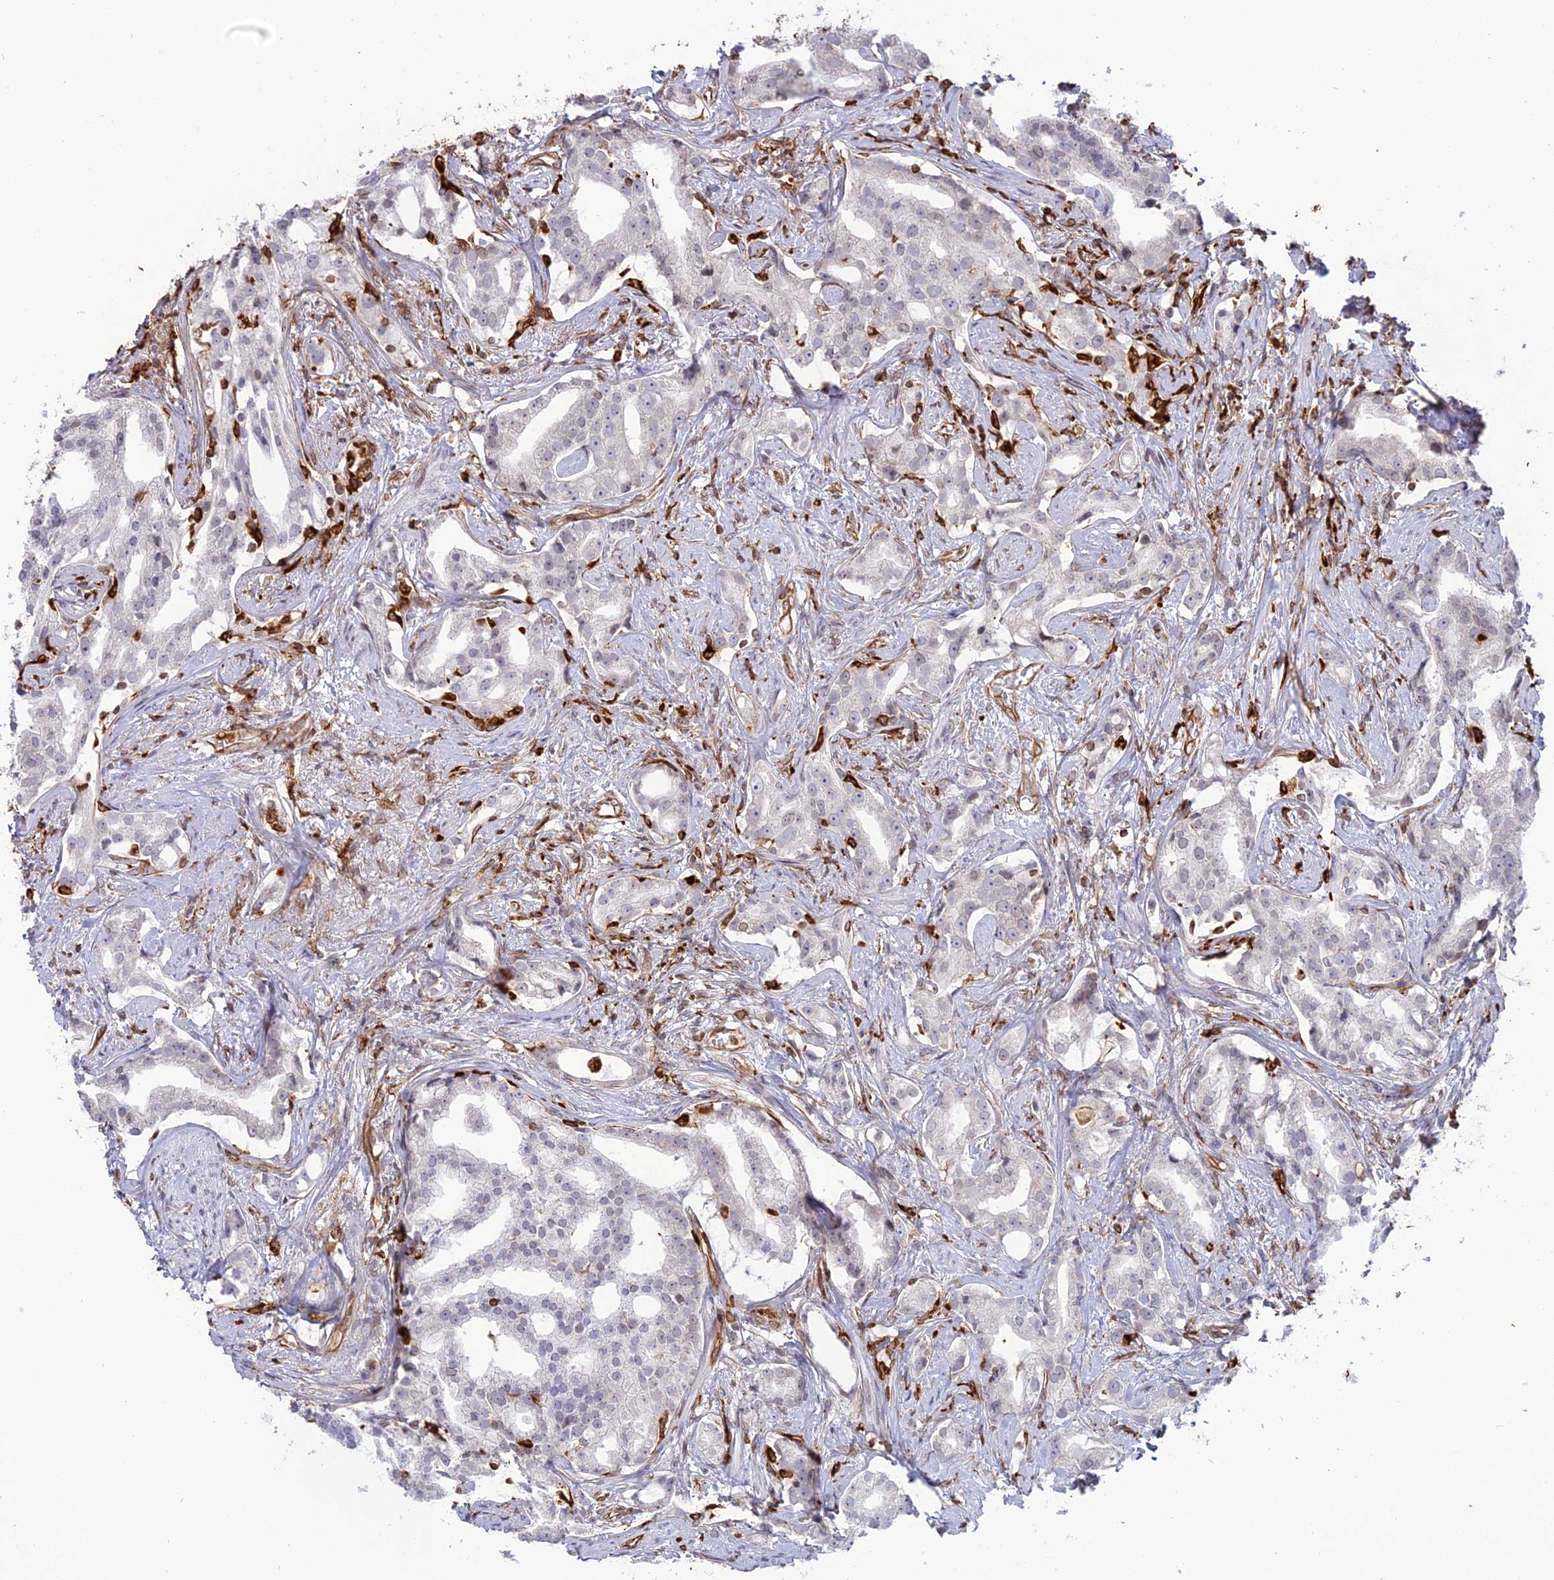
{"staining": {"intensity": "negative", "quantity": "none", "location": "none"}, "tissue": "prostate cancer", "cell_type": "Tumor cells", "image_type": "cancer", "snomed": [{"axis": "morphology", "description": "Adenocarcinoma, High grade"}, {"axis": "topography", "description": "Prostate"}], "caption": "DAB (3,3'-diaminobenzidine) immunohistochemical staining of human prostate cancer shows no significant staining in tumor cells.", "gene": "APOBR", "patient": {"sex": "male", "age": 67}}